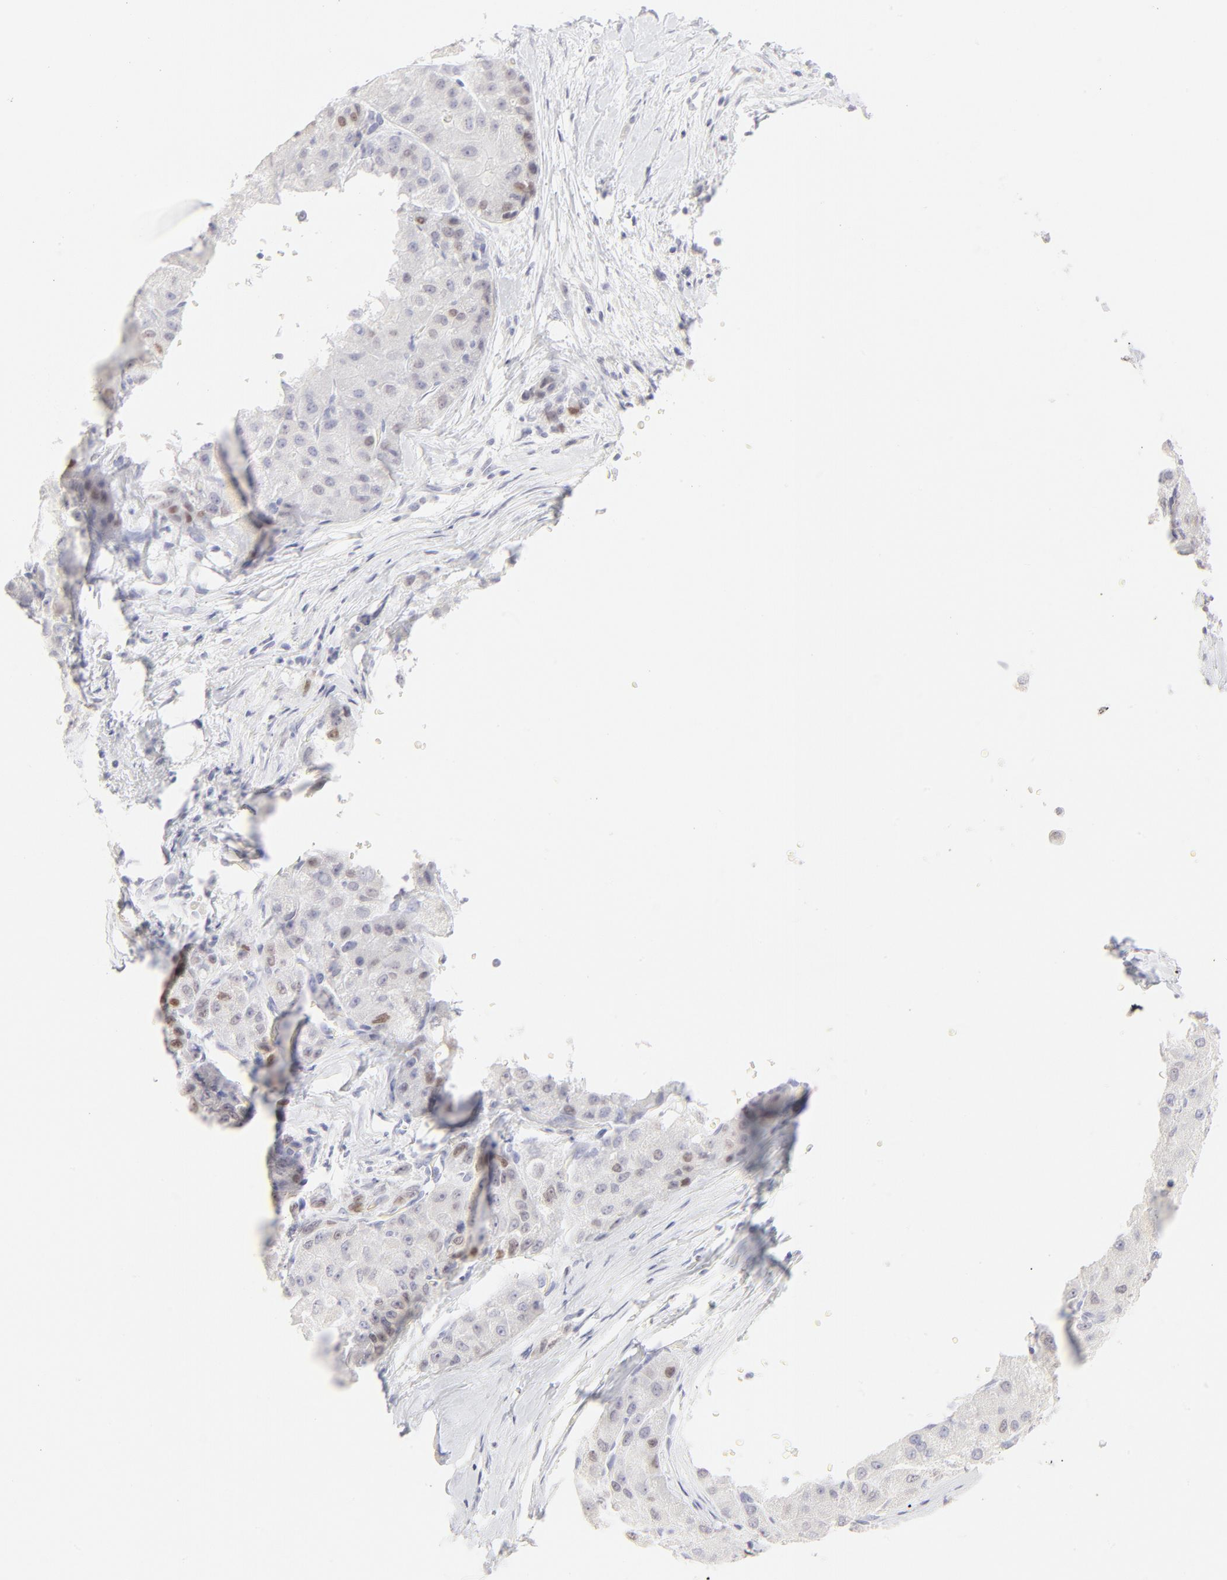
{"staining": {"intensity": "moderate", "quantity": "<25%", "location": "nuclear"}, "tissue": "liver cancer", "cell_type": "Tumor cells", "image_type": "cancer", "snomed": [{"axis": "morphology", "description": "Carcinoma, Hepatocellular, NOS"}, {"axis": "topography", "description": "Liver"}], "caption": "A micrograph of hepatocellular carcinoma (liver) stained for a protein reveals moderate nuclear brown staining in tumor cells.", "gene": "ELF3", "patient": {"sex": "male", "age": 80}}